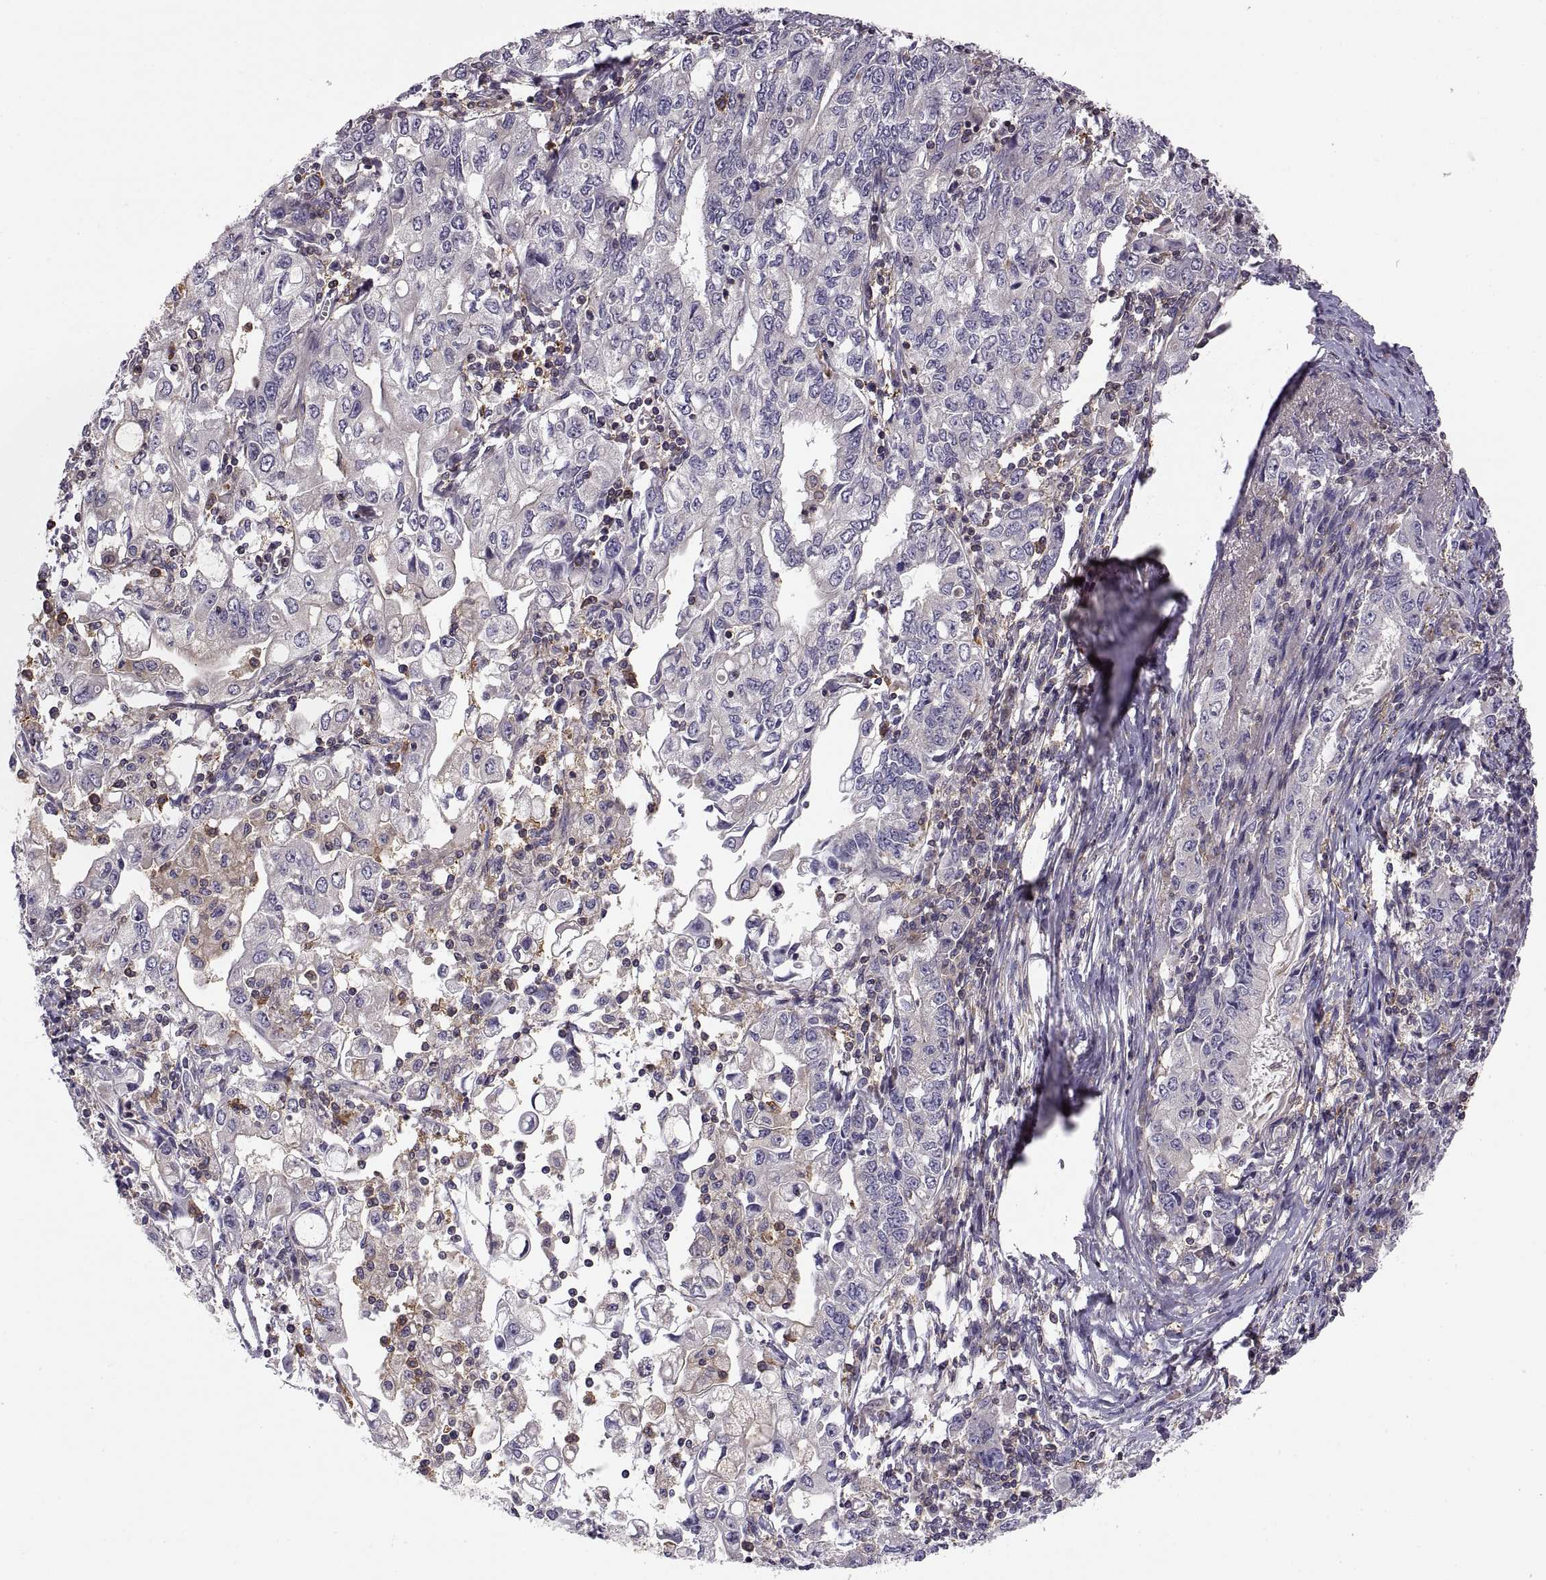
{"staining": {"intensity": "negative", "quantity": "none", "location": "none"}, "tissue": "stomach cancer", "cell_type": "Tumor cells", "image_type": "cancer", "snomed": [{"axis": "morphology", "description": "Adenocarcinoma, NOS"}, {"axis": "topography", "description": "Stomach, lower"}], "caption": "DAB (3,3'-diaminobenzidine) immunohistochemical staining of stomach cancer (adenocarcinoma) reveals no significant staining in tumor cells.", "gene": "SPATA32", "patient": {"sex": "female", "age": 72}}